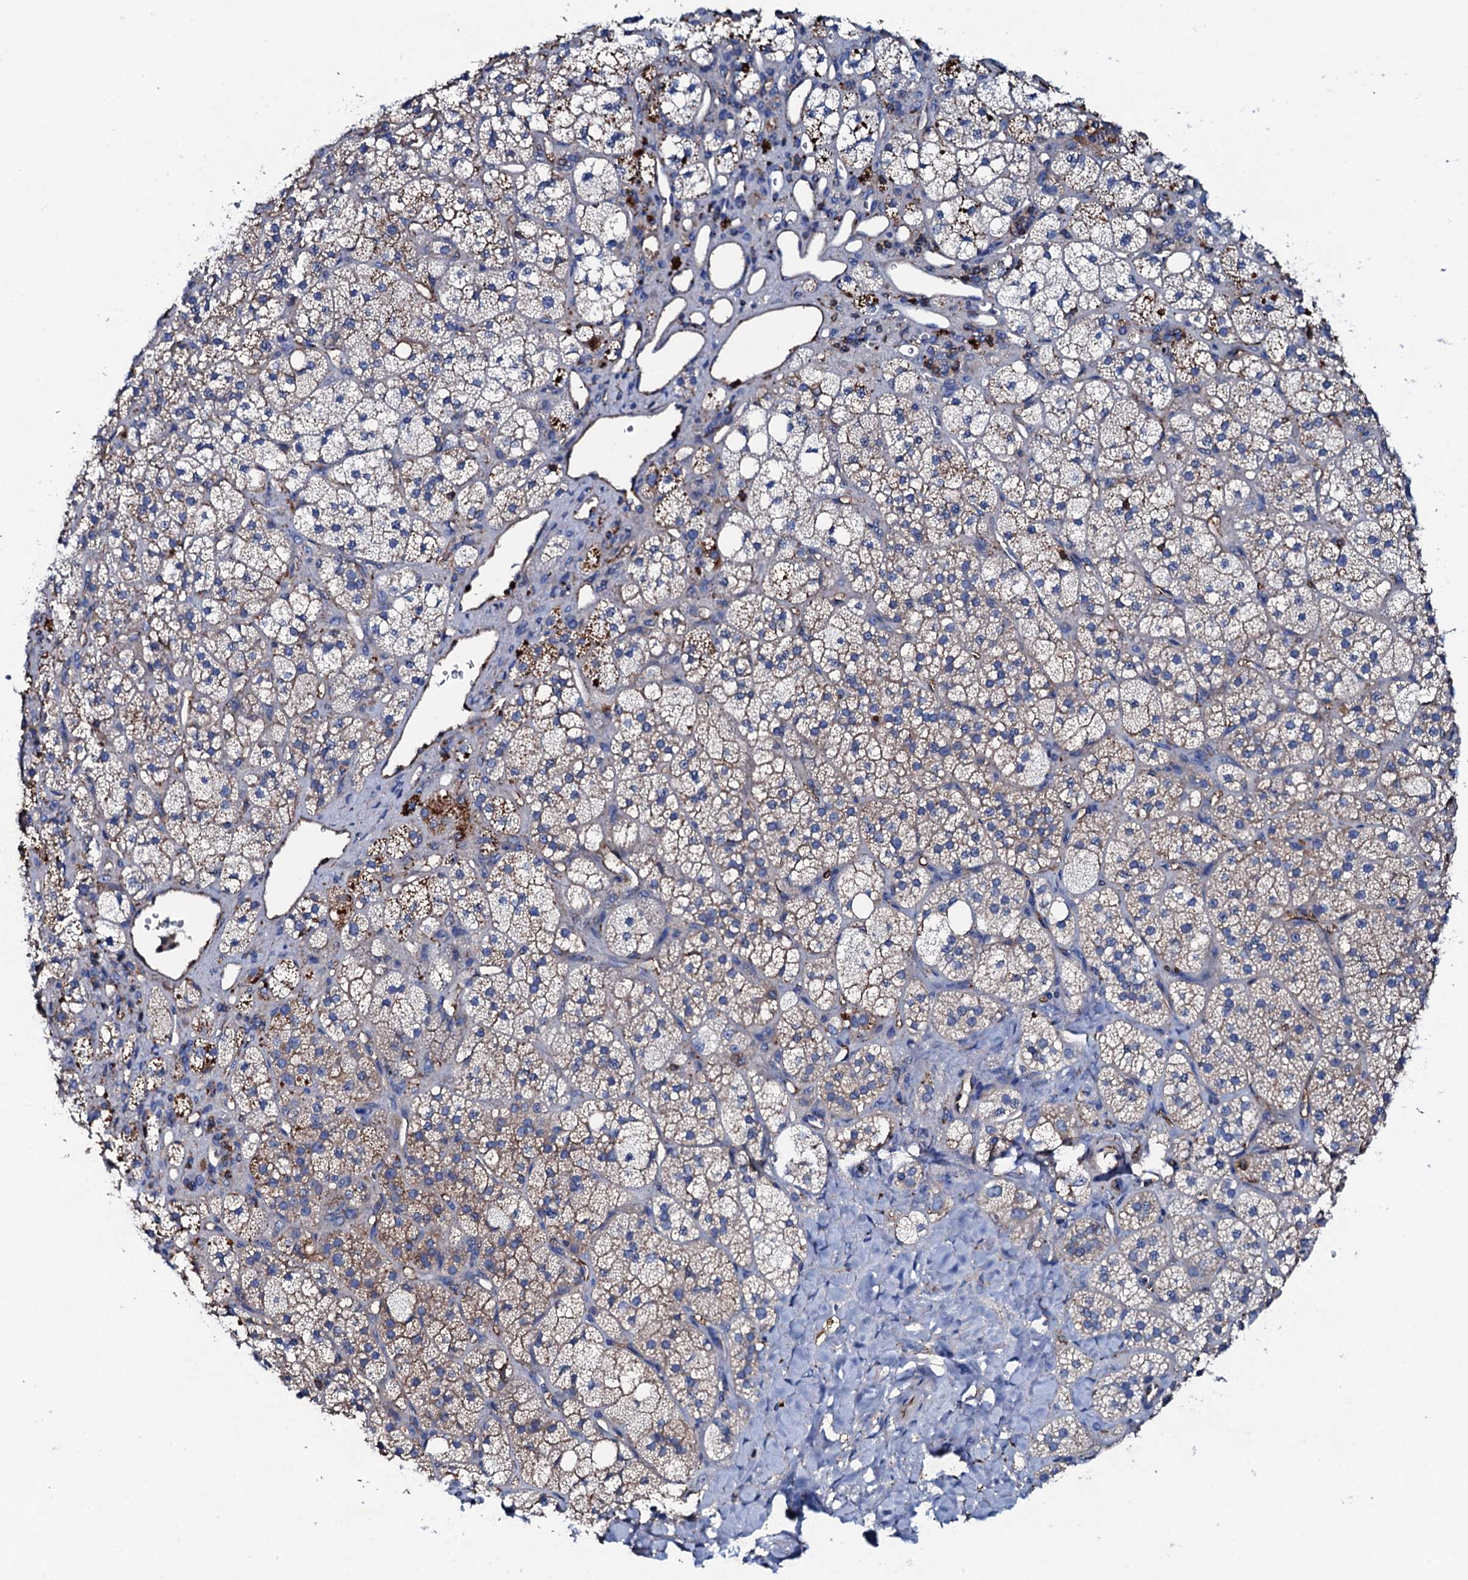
{"staining": {"intensity": "weak", "quantity": "<25%", "location": "cytoplasmic/membranous"}, "tissue": "adrenal gland", "cell_type": "Glandular cells", "image_type": "normal", "snomed": [{"axis": "morphology", "description": "Normal tissue, NOS"}, {"axis": "topography", "description": "Adrenal gland"}], "caption": "IHC histopathology image of normal adrenal gland stained for a protein (brown), which reveals no positivity in glandular cells.", "gene": "MS4A4E", "patient": {"sex": "male", "age": 61}}